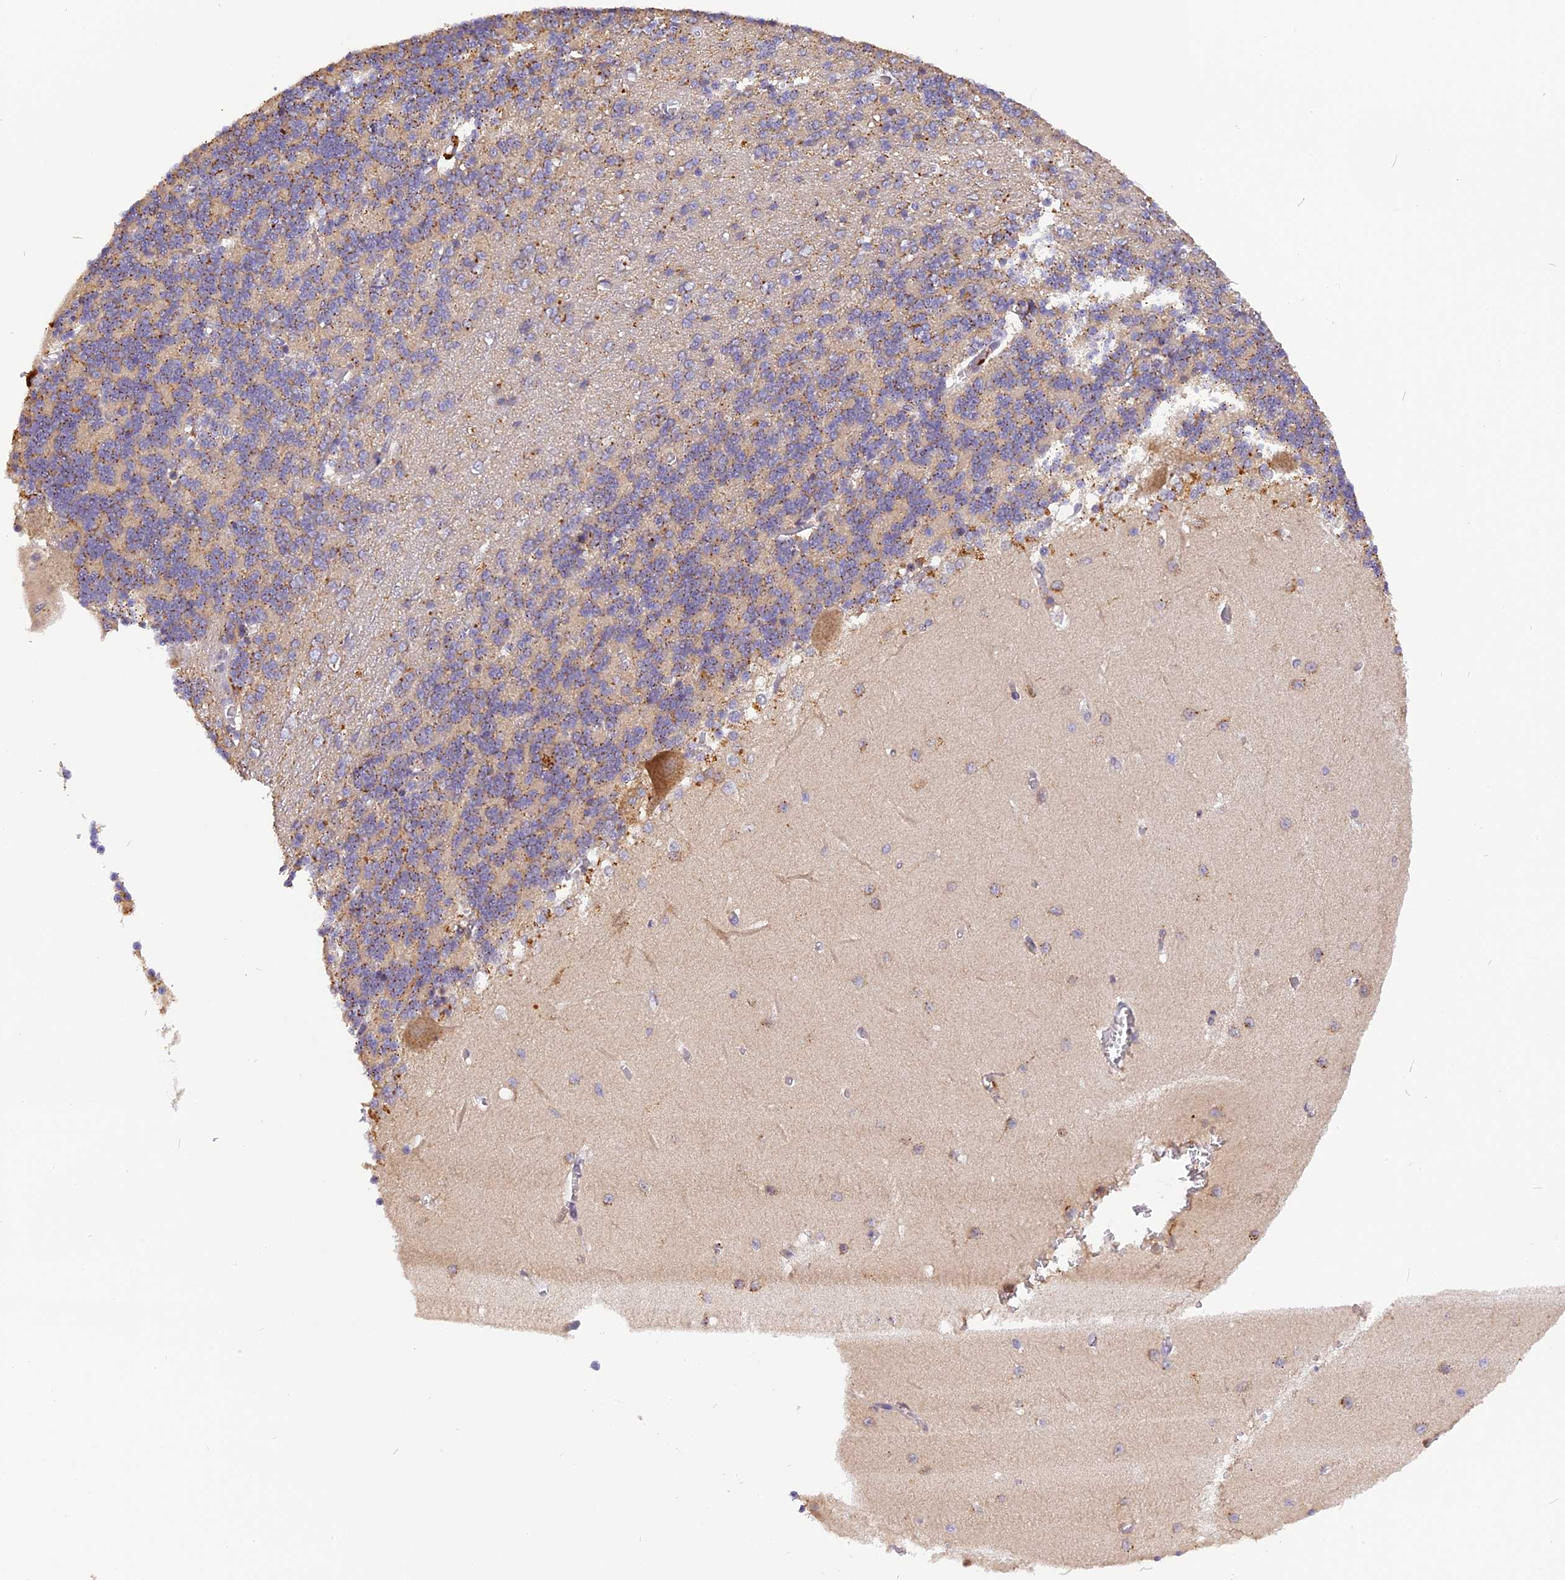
{"staining": {"intensity": "weak", "quantity": "25%-75%", "location": "cytoplasmic/membranous"}, "tissue": "cerebellum", "cell_type": "Cells in granular layer", "image_type": "normal", "snomed": [{"axis": "morphology", "description": "Normal tissue, NOS"}, {"axis": "topography", "description": "Cerebellum"}], "caption": "Protein staining of unremarkable cerebellum exhibits weak cytoplasmic/membranous positivity in approximately 25%-75% of cells in granular layer.", "gene": "FNIP2", "patient": {"sex": "male", "age": 37}}